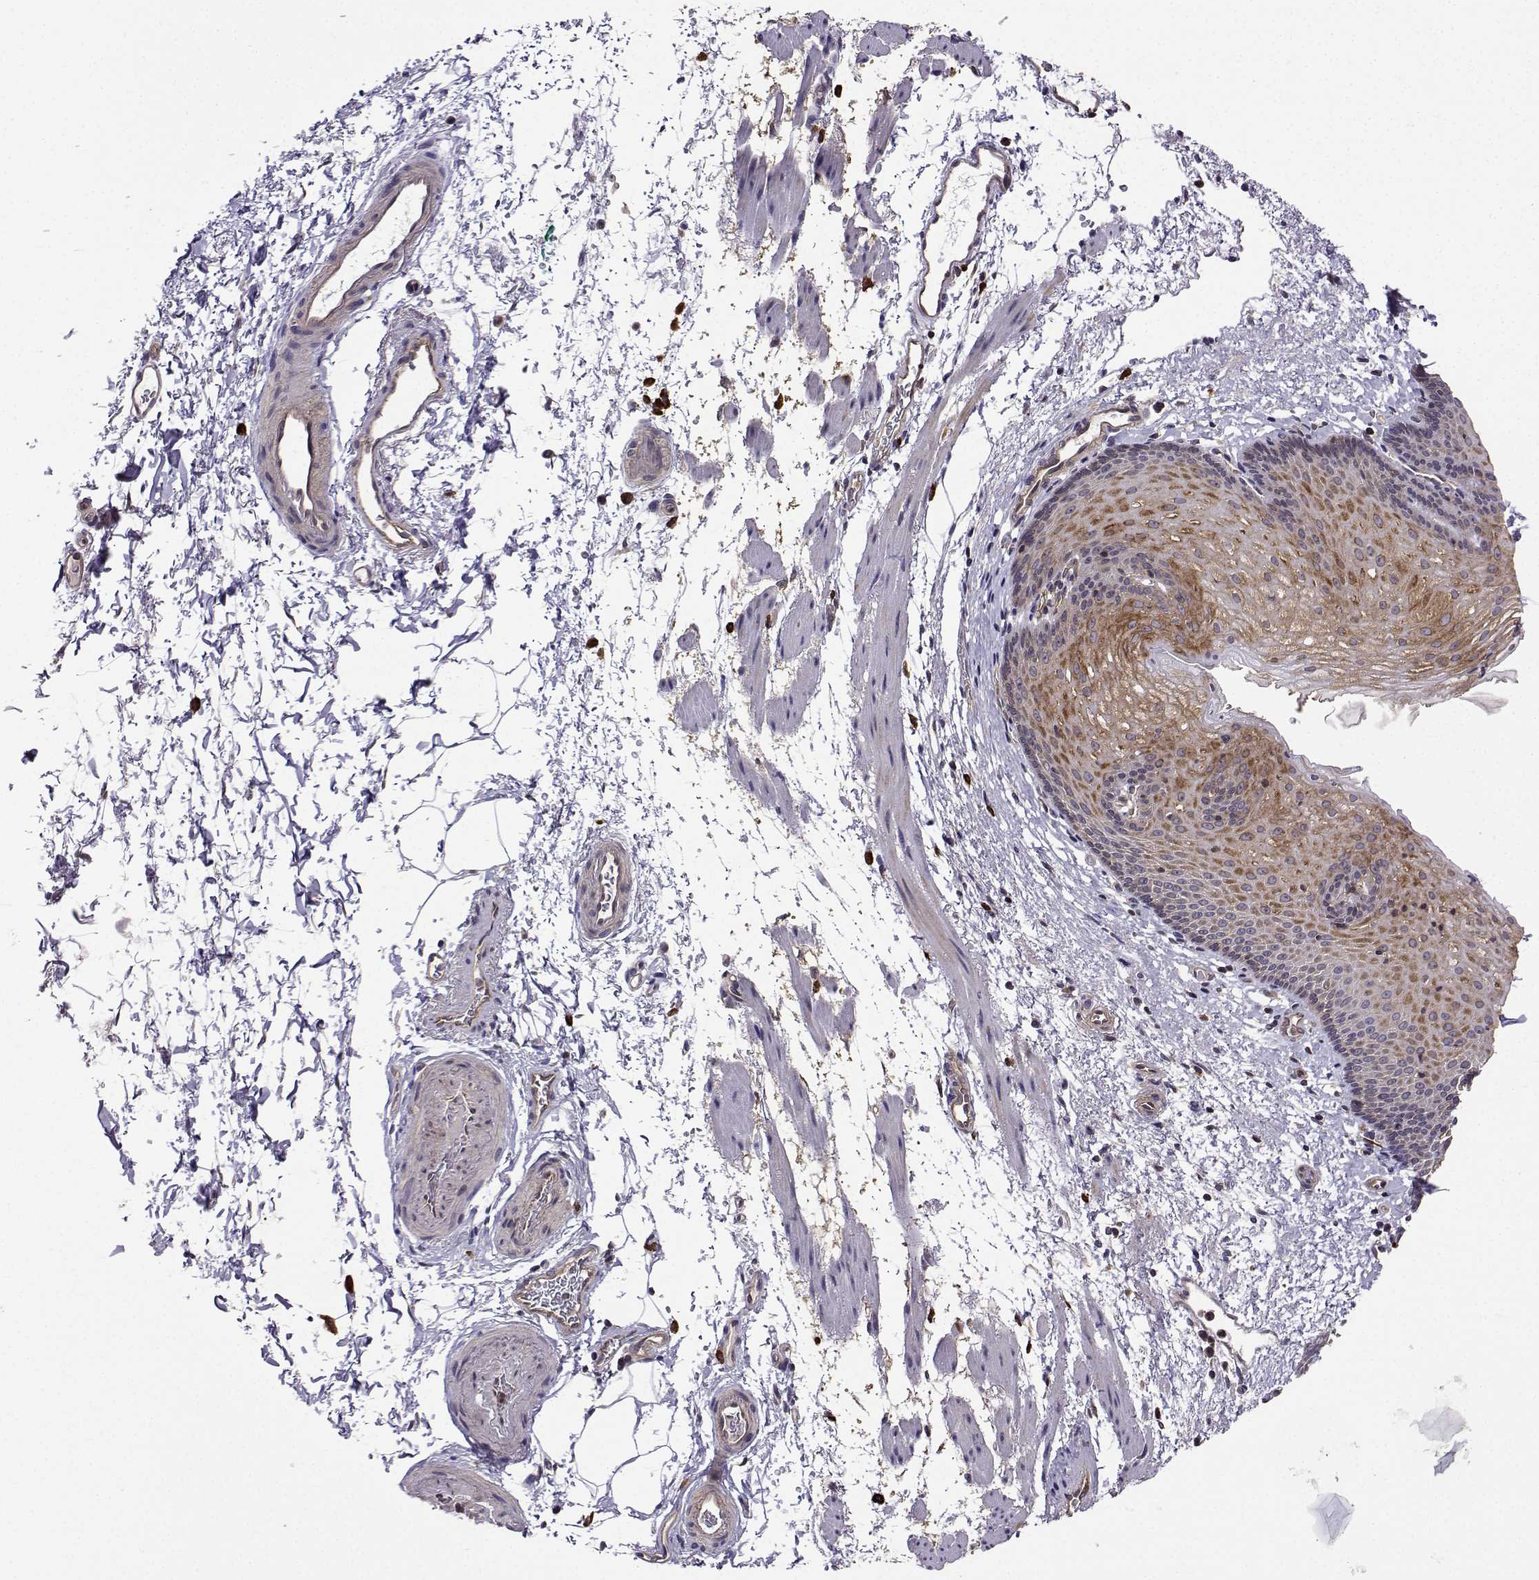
{"staining": {"intensity": "moderate", "quantity": ">75%", "location": "cytoplasmic/membranous"}, "tissue": "esophagus", "cell_type": "Squamous epithelial cells", "image_type": "normal", "snomed": [{"axis": "morphology", "description": "Normal tissue, NOS"}, {"axis": "topography", "description": "Esophagus"}], "caption": "Immunohistochemical staining of benign esophagus shows >75% levels of moderate cytoplasmic/membranous protein expression in about >75% of squamous epithelial cells.", "gene": "ITGB8", "patient": {"sex": "female", "age": 64}}